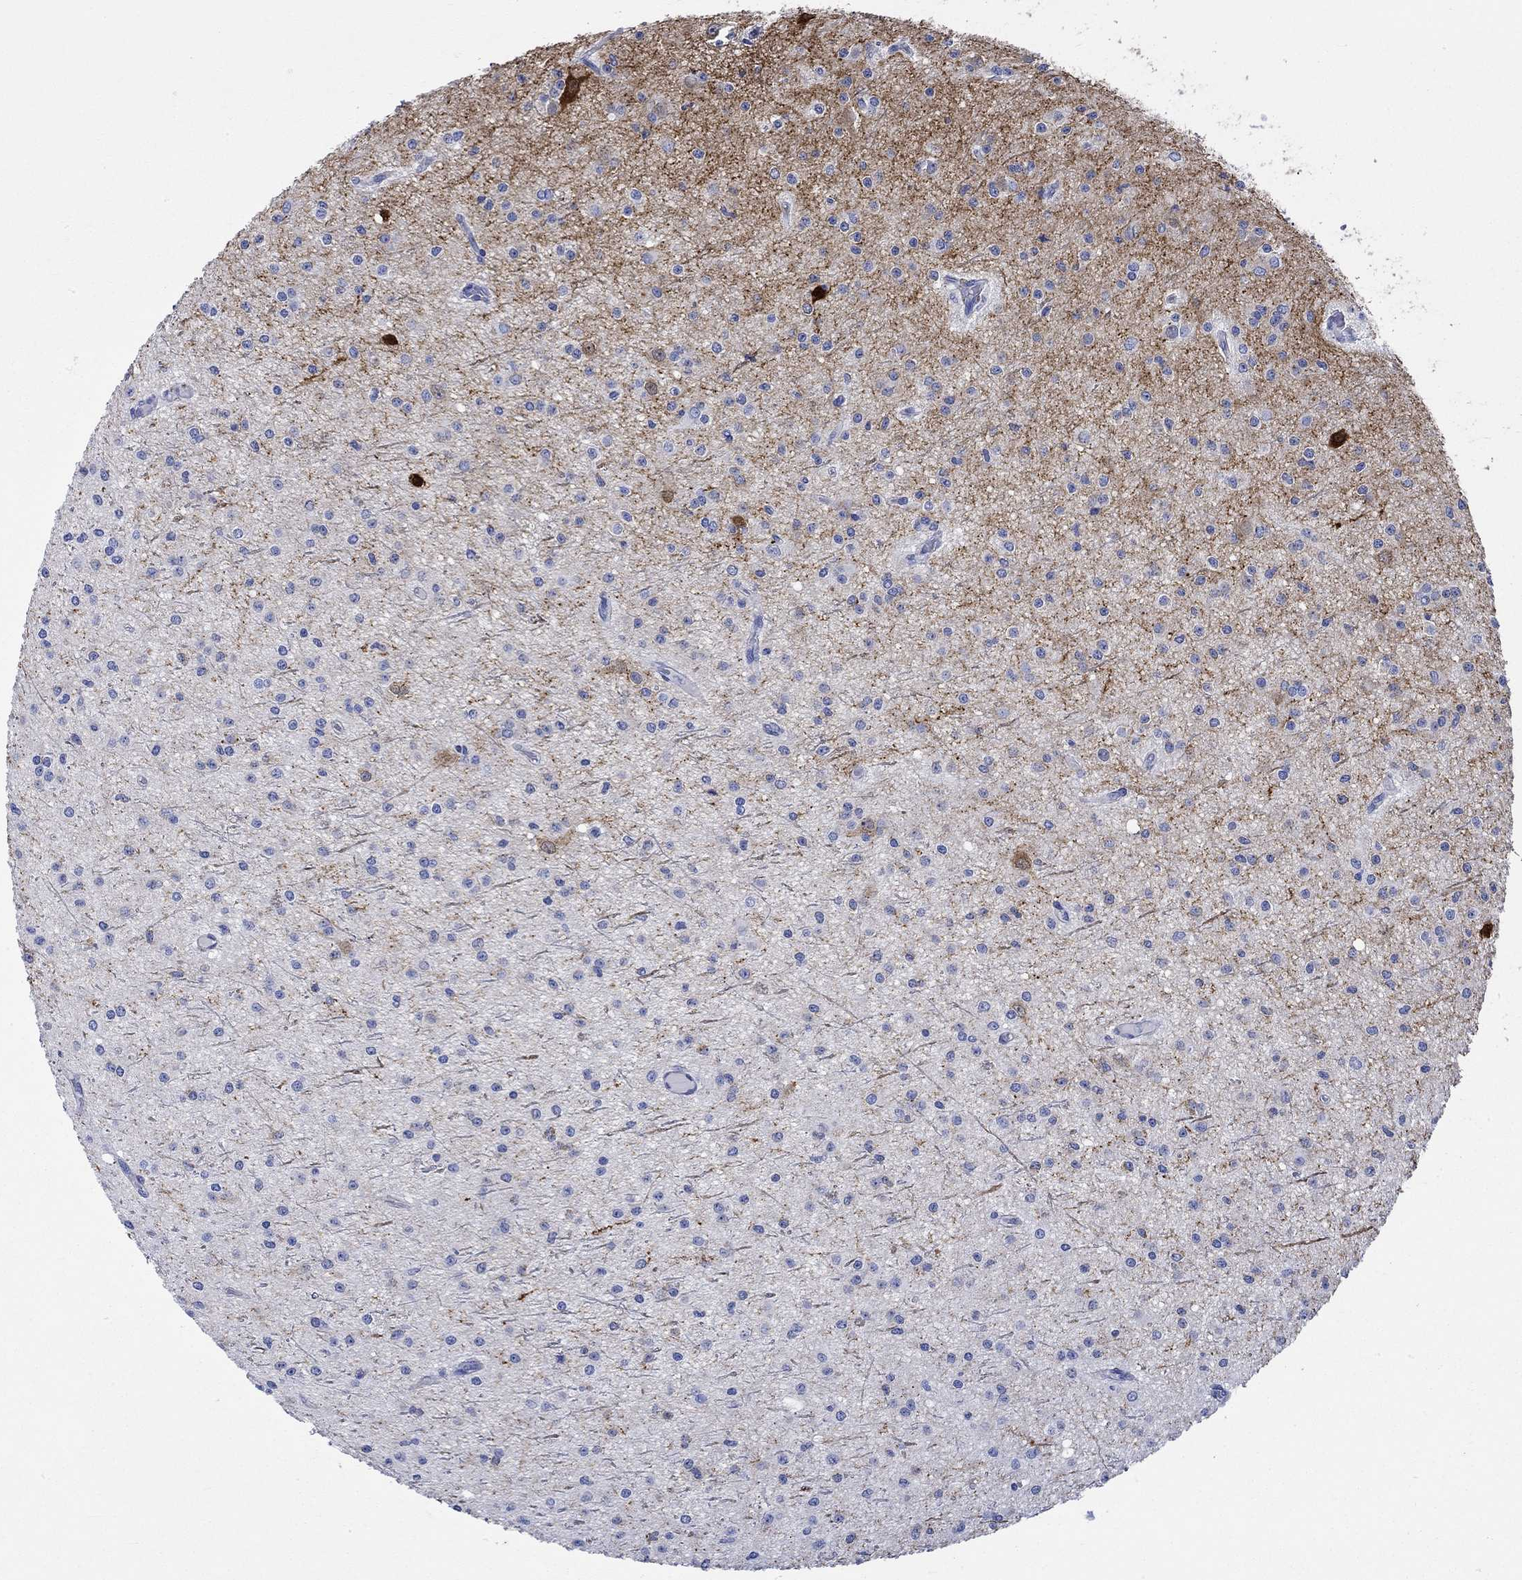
{"staining": {"intensity": "strong", "quantity": "<25%", "location": "cytoplasmic/membranous"}, "tissue": "glioma", "cell_type": "Tumor cells", "image_type": "cancer", "snomed": [{"axis": "morphology", "description": "Glioma, malignant, Low grade"}, {"axis": "topography", "description": "Brain"}], "caption": "About <25% of tumor cells in human malignant glioma (low-grade) exhibit strong cytoplasmic/membranous protein staining as visualized by brown immunohistochemical staining.", "gene": "CPLX2", "patient": {"sex": "male", "age": 27}}